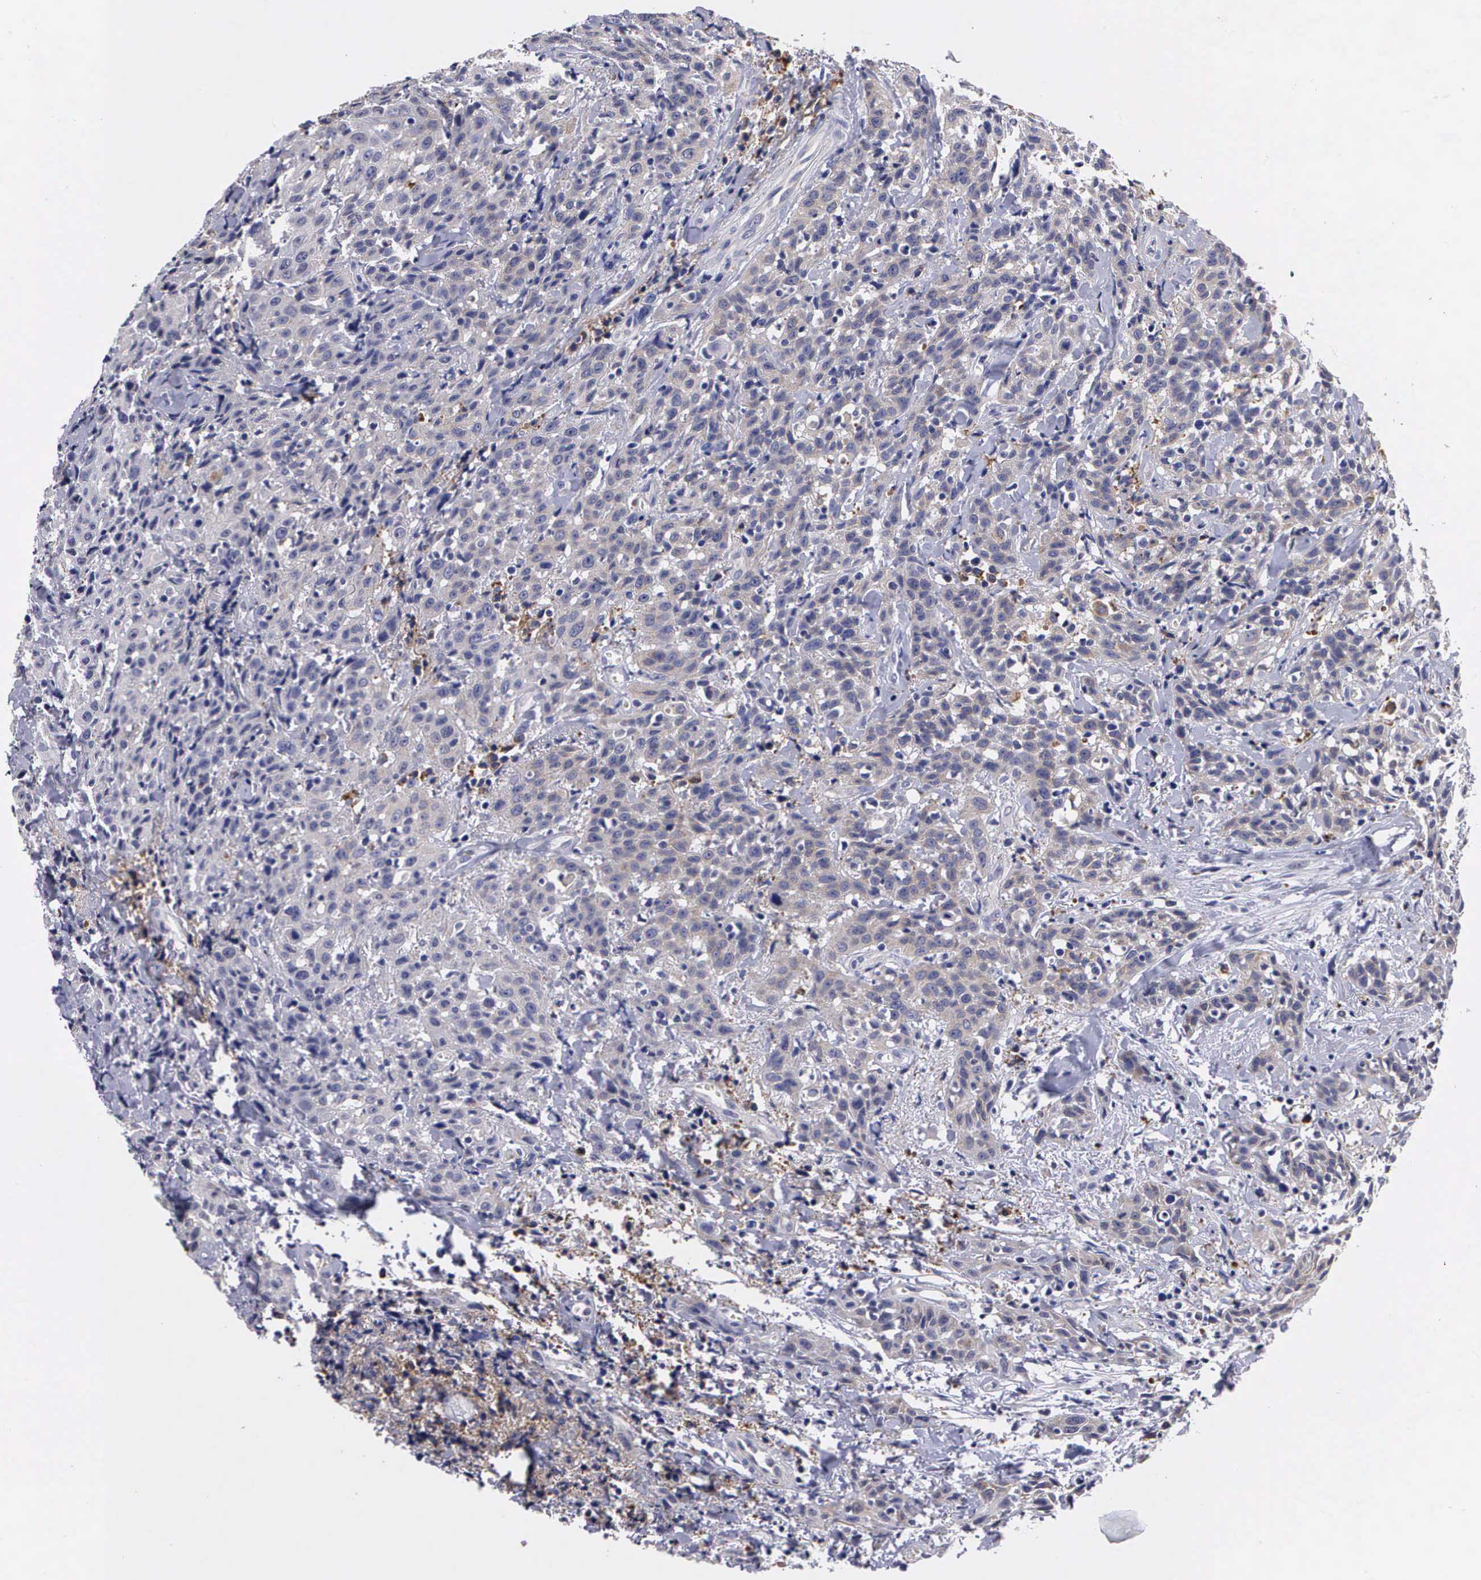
{"staining": {"intensity": "negative", "quantity": "none", "location": "none"}, "tissue": "head and neck cancer", "cell_type": "Tumor cells", "image_type": "cancer", "snomed": [{"axis": "morphology", "description": "Squamous cell carcinoma, NOS"}, {"axis": "topography", "description": "Oral tissue"}, {"axis": "topography", "description": "Head-Neck"}], "caption": "This is an IHC image of head and neck cancer (squamous cell carcinoma). There is no expression in tumor cells.", "gene": "CRELD2", "patient": {"sex": "female", "age": 82}}